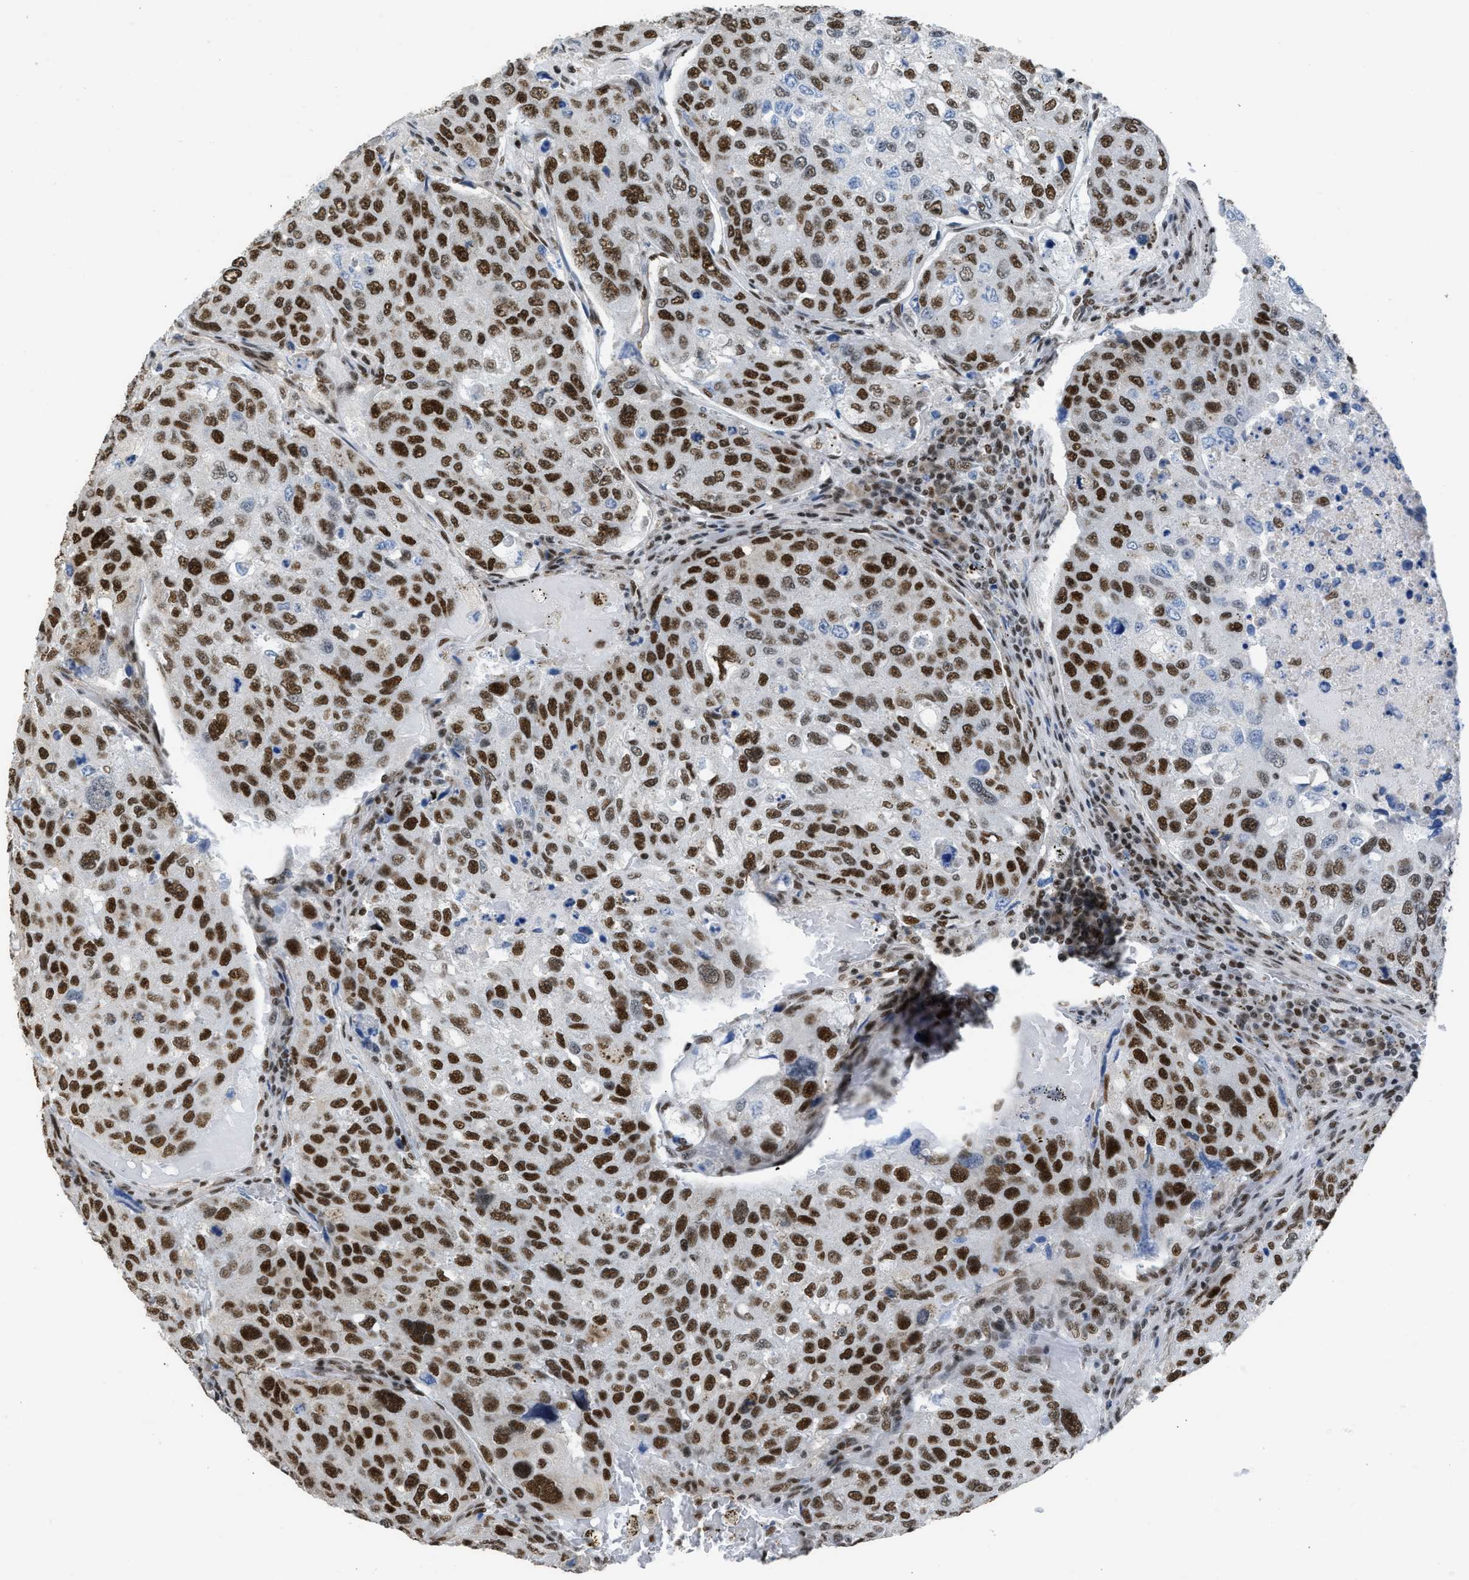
{"staining": {"intensity": "strong", "quantity": ">75%", "location": "nuclear"}, "tissue": "urothelial cancer", "cell_type": "Tumor cells", "image_type": "cancer", "snomed": [{"axis": "morphology", "description": "Urothelial carcinoma, High grade"}, {"axis": "topography", "description": "Lymph node"}, {"axis": "topography", "description": "Urinary bladder"}], "caption": "DAB immunohistochemical staining of human urothelial cancer displays strong nuclear protein staining in about >75% of tumor cells. Nuclei are stained in blue.", "gene": "SCAF4", "patient": {"sex": "male", "age": 51}}